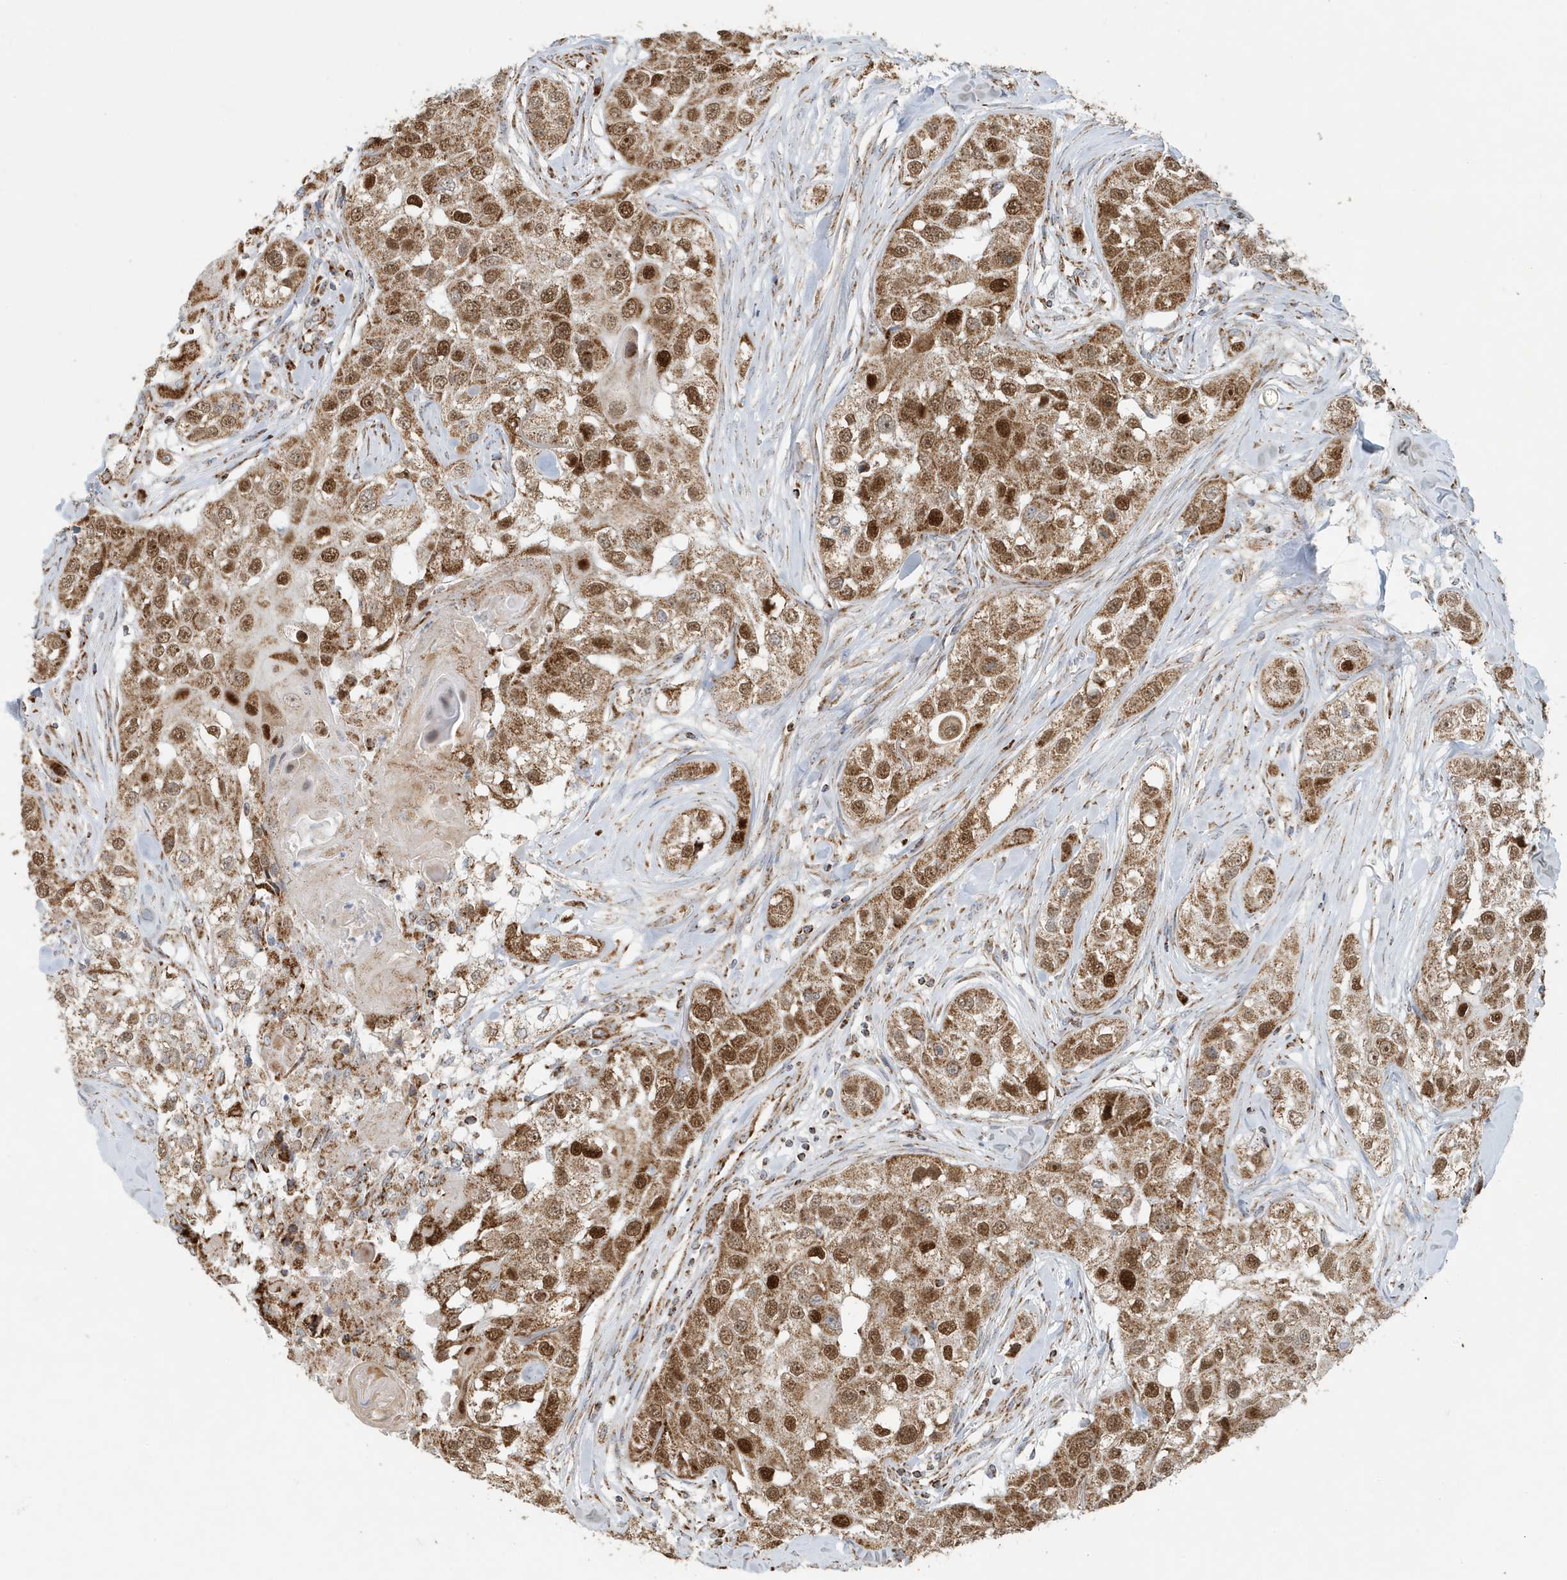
{"staining": {"intensity": "moderate", "quantity": ">75%", "location": "cytoplasmic/membranous,nuclear"}, "tissue": "head and neck cancer", "cell_type": "Tumor cells", "image_type": "cancer", "snomed": [{"axis": "morphology", "description": "Normal tissue, NOS"}, {"axis": "morphology", "description": "Squamous cell carcinoma, NOS"}, {"axis": "topography", "description": "Skeletal muscle"}, {"axis": "topography", "description": "Head-Neck"}], "caption": "Tumor cells display medium levels of moderate cytoplasmic/membranous and nuclear expression in about >75% of cells in human squamous cell carcinoma (head and neck).", "gene": "MAN1A1", "patient": {"sex": "male", "age": 51}}